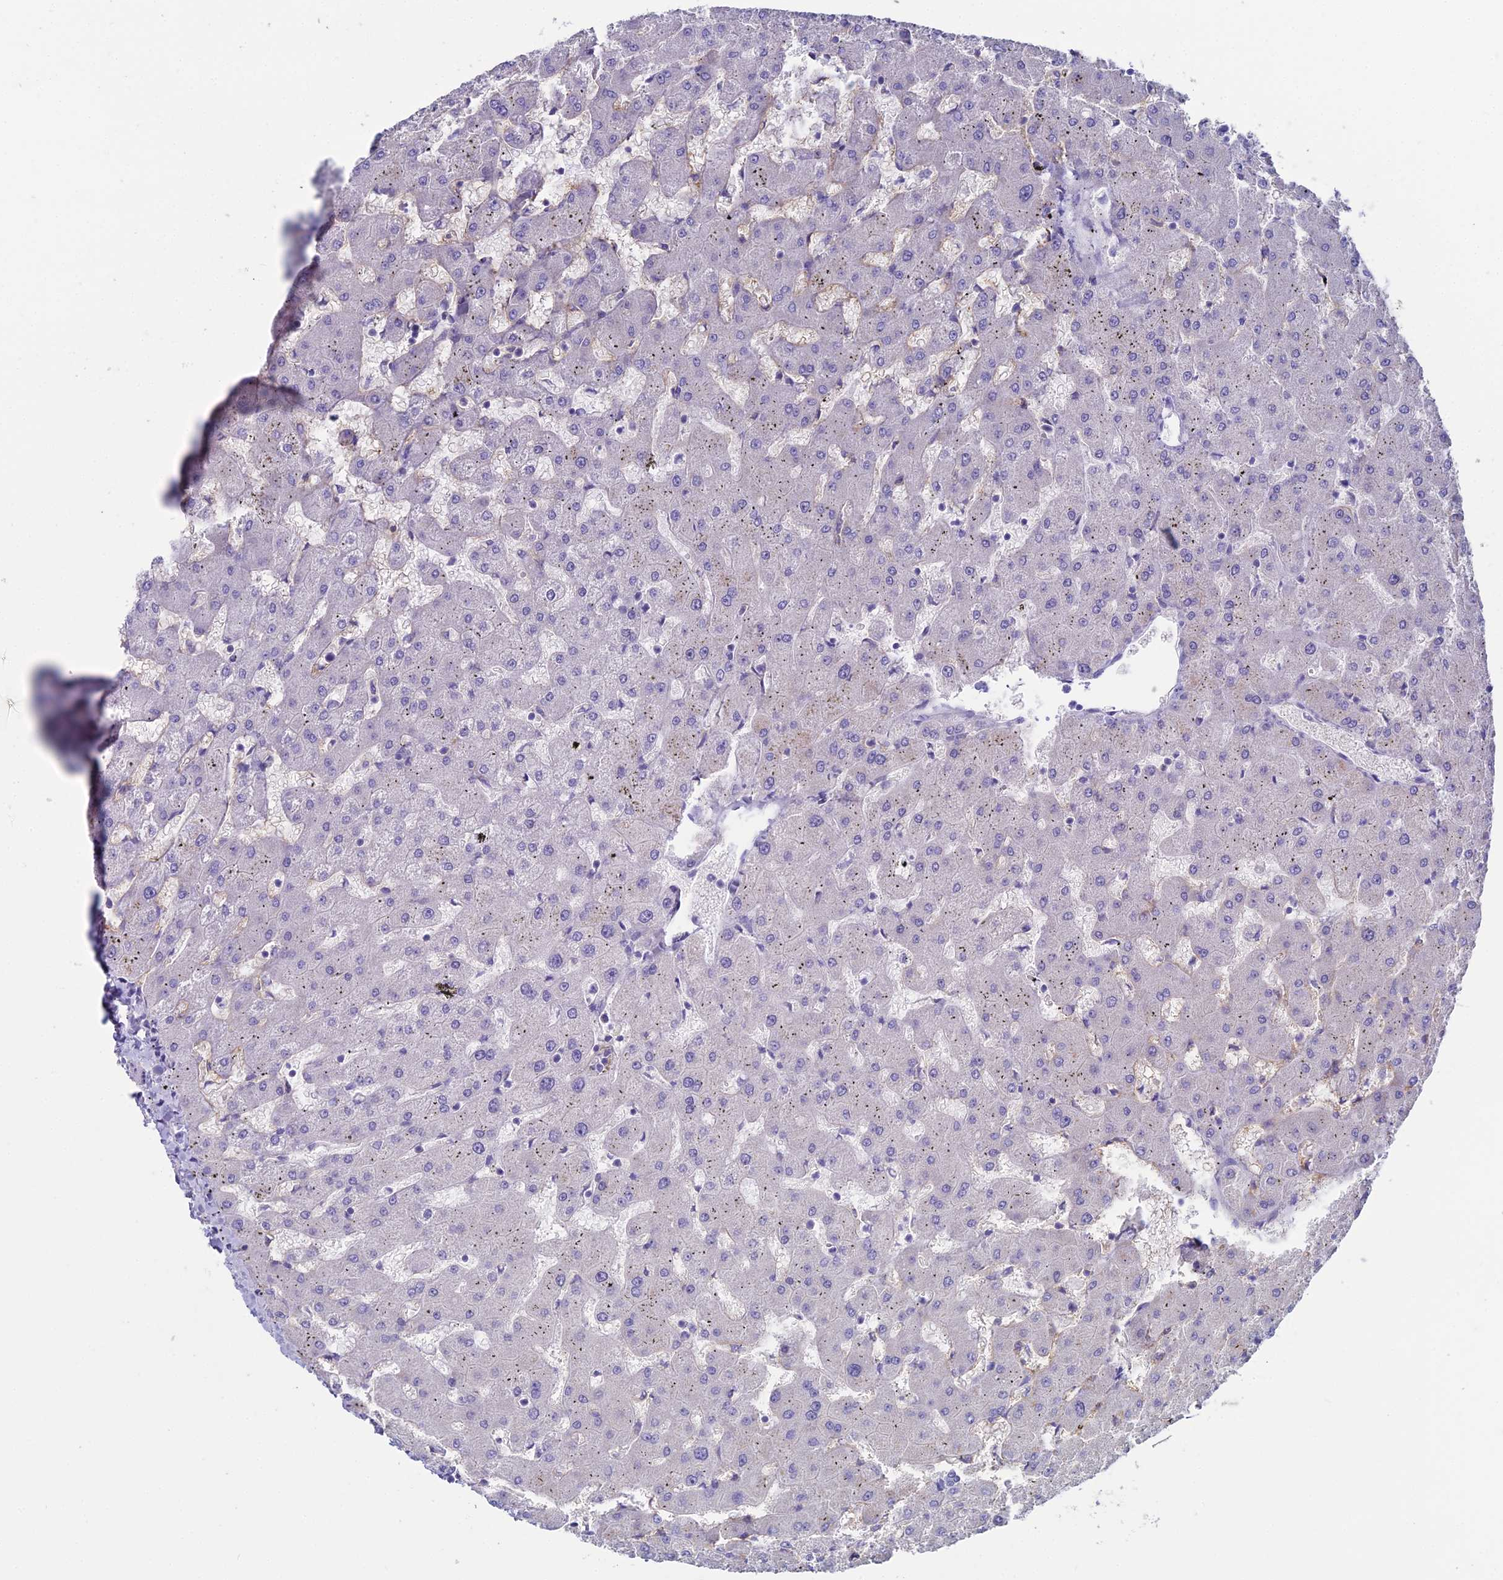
{"staining": {"intensity": "negative", "quantity": "none", "location": "none"}, "tissue": "liver", "cell_type": "Cholangiocytes", "image_type": "normal", "snomed": [{"axis": "morphology", "description": "Normal tissue, NOS"}, {"axis": "topography", "description": "Liver"}], "caption": "IHC of unremarkable human liver displays no positivity in cholangiocytes.", "gene": "ACE", "patient": {"sex": "female", "age": 63}}